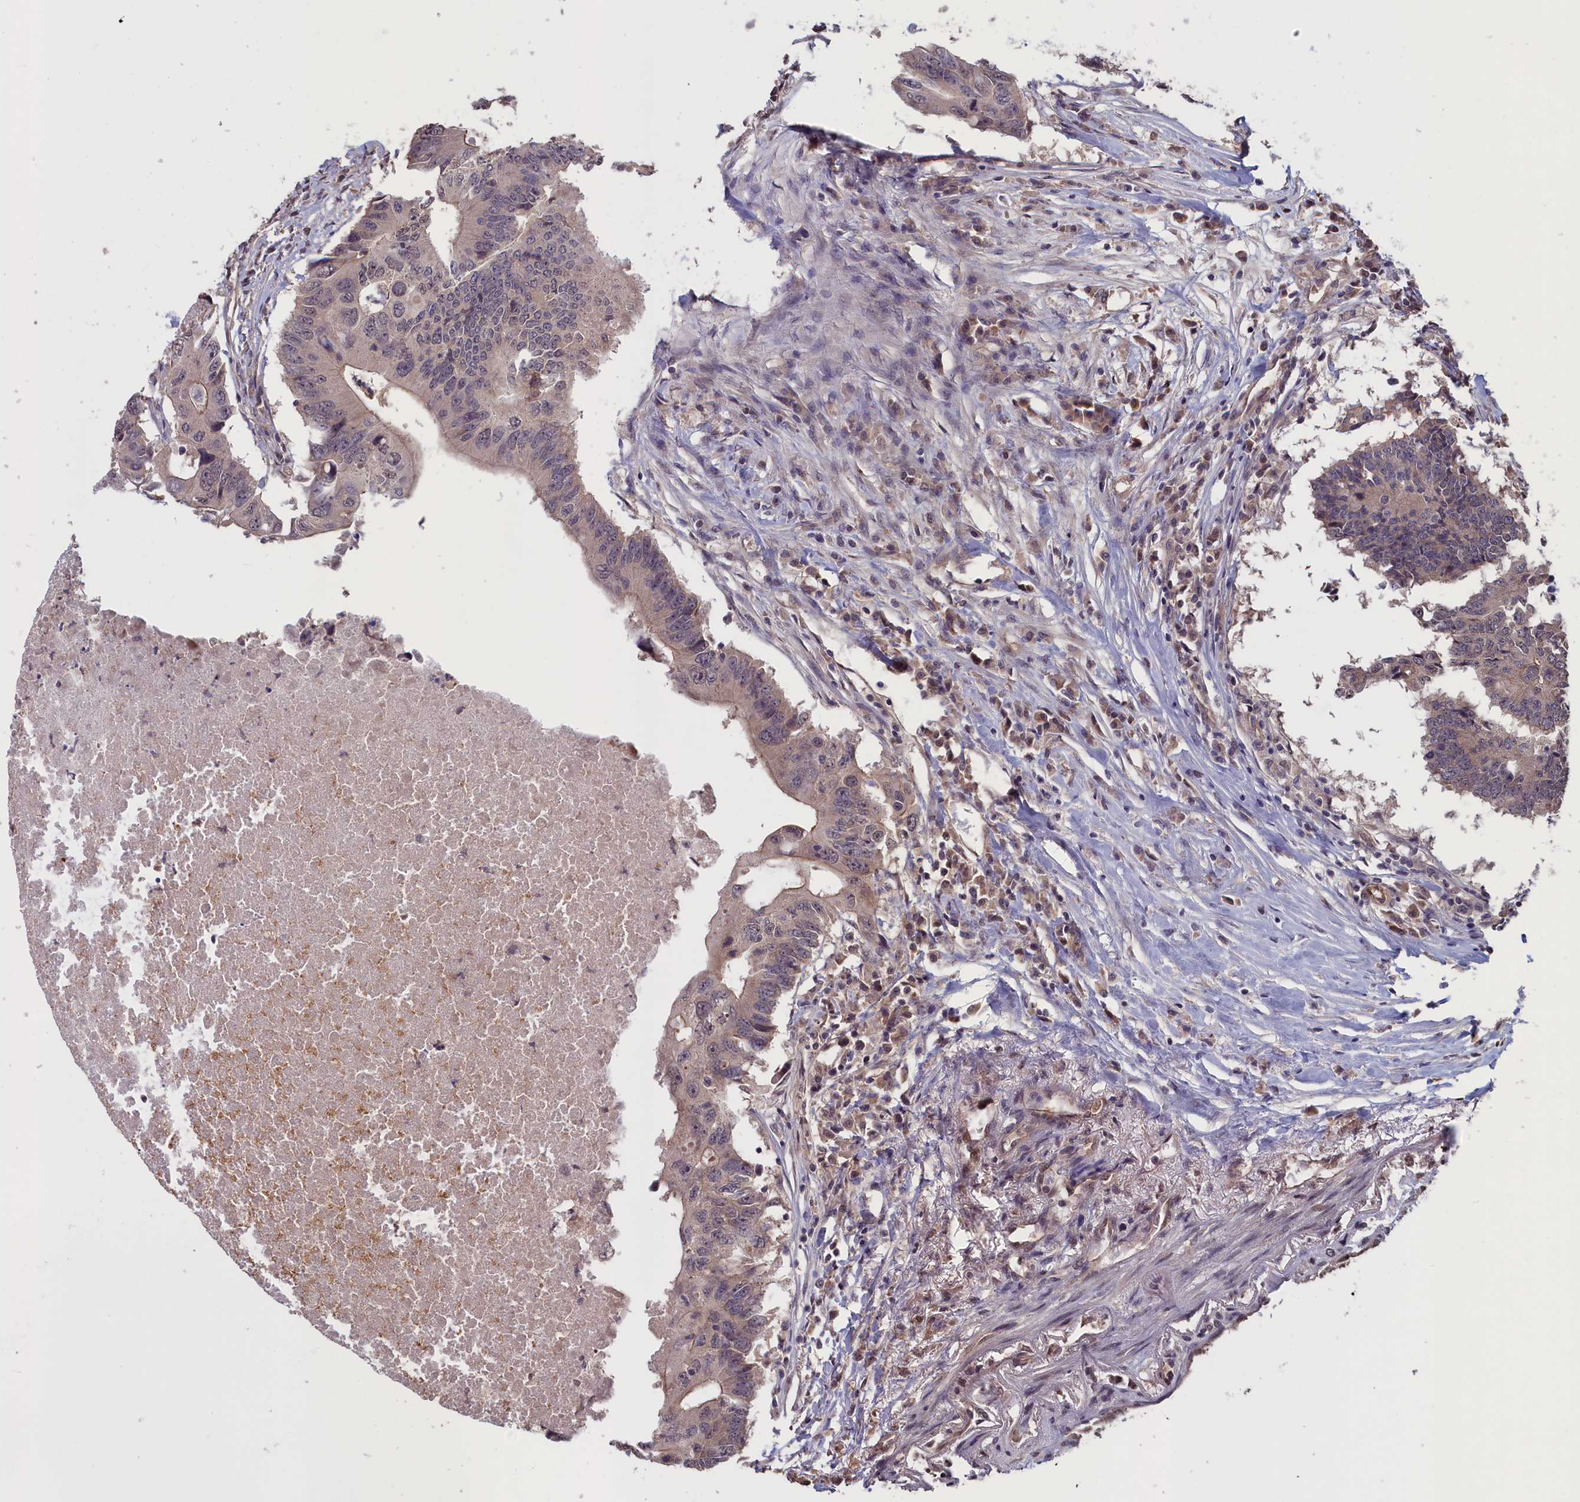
{"staining": {"intensity": "weak", "quantity": "<25%", "location": "cytoplasmic/membranous"}, "tissue": "colorectal cancer", "cell_type": "Tumor cells", "image_type": "cancer", "snomed": [{"axis": "morphology", "description": "Adenocarcinoma, NOS"}, {"axis": "topography", "description": "Colon"}], "caption": "Colorectal cancer (adenocarcinoma) was stained to show a protein in brown. There is no significant expression in tumor cells.", "gene": "PLP2", "patient": {"sex": "male", "age": 71}}